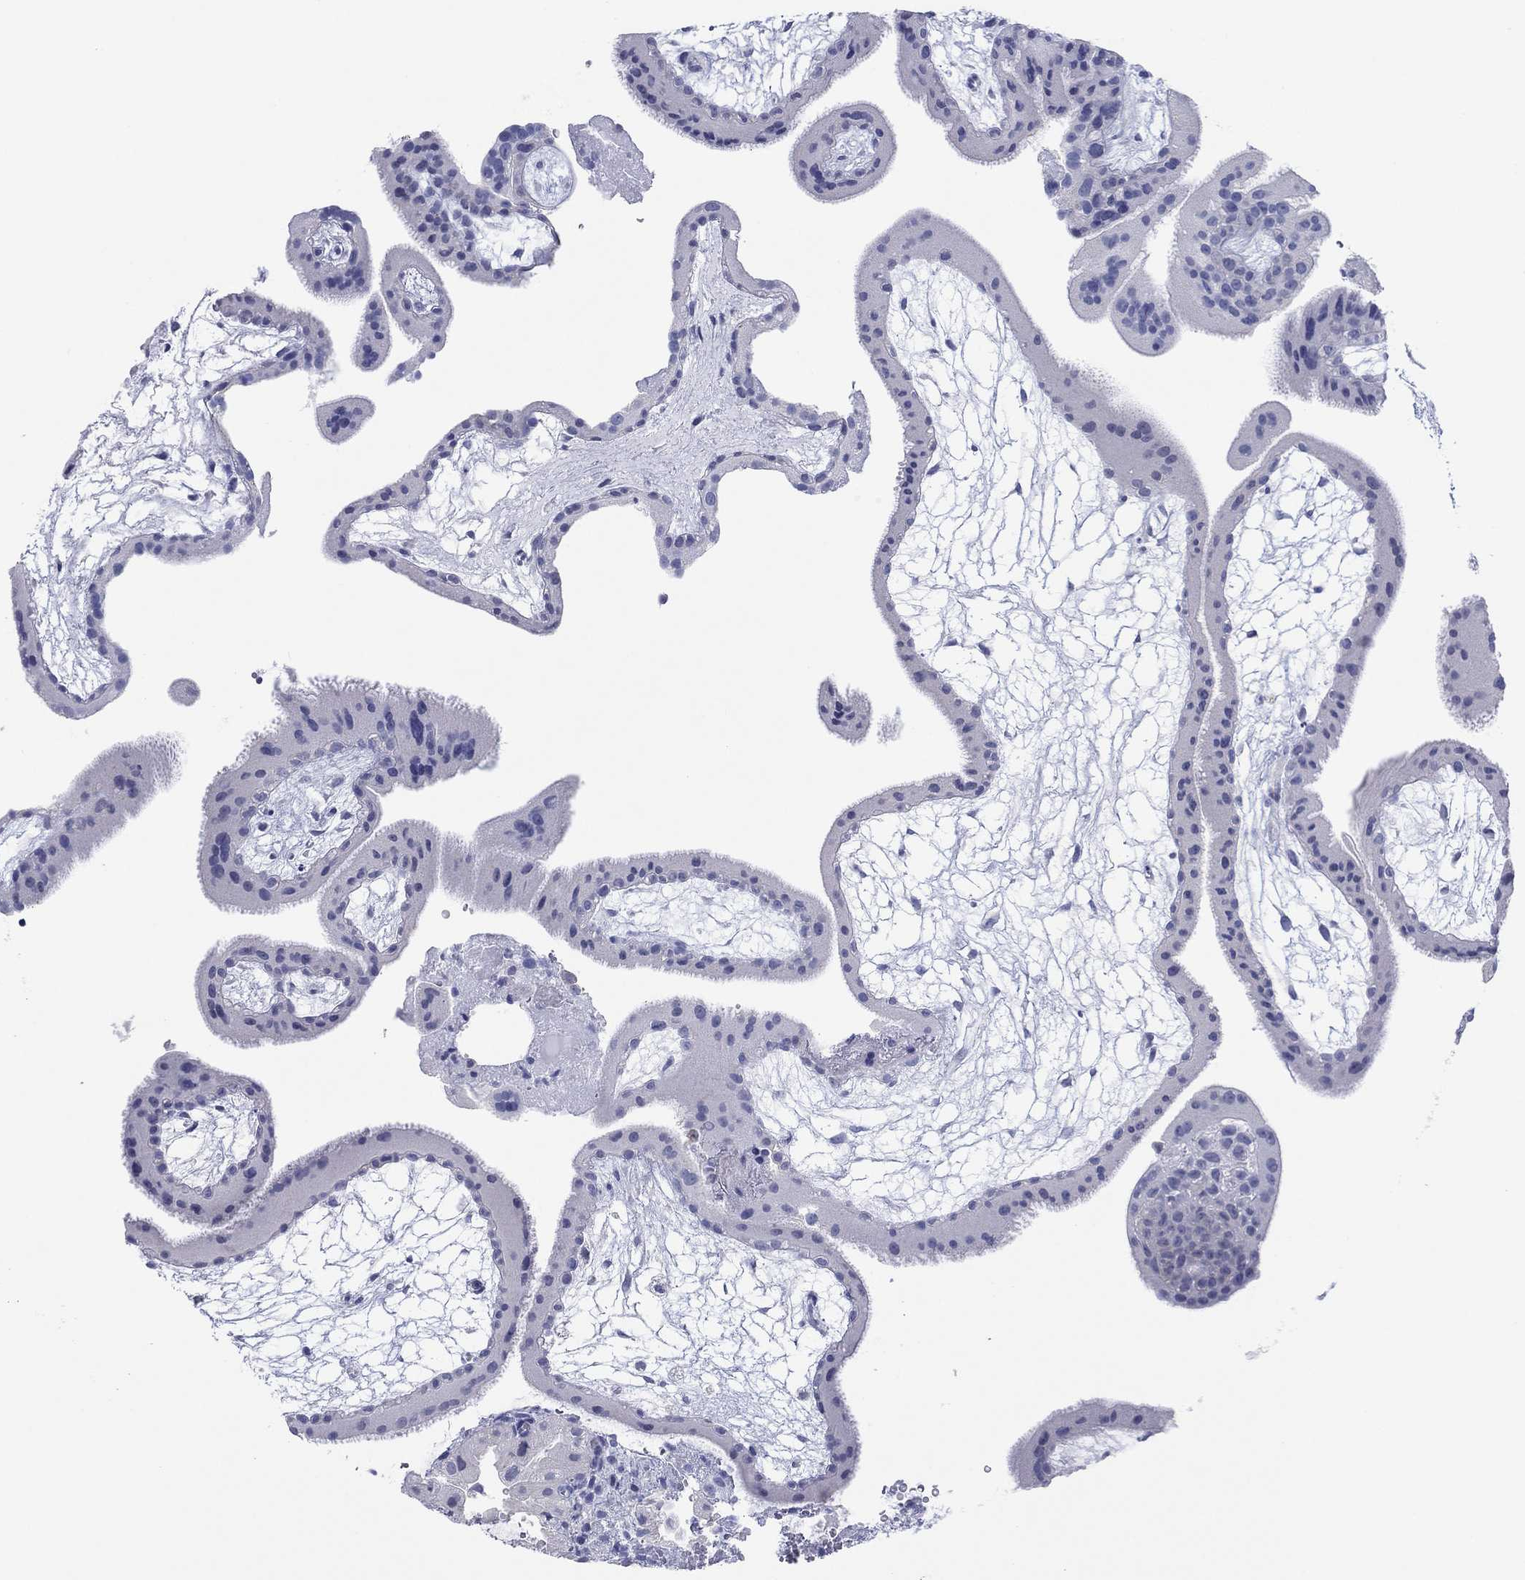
{"staining": {"intensity": "negative", "quantity": "none", "location": "none"}, "tissue": "placenta", "cell_type": "Decidual cells", "image_type": "normal", "snomed": [{"axis": "morphology", "description": "Normal tissue, NOS"}, {"axis": "topography", "description": "Placenta"}], "caption": "Immunohistochemistry (IHC) histopathology image of unremarkable human placenta stained for a protein (brown), which shows no staining in decidual cells. Brightfield microscopy of IHC stained with DAB (brown) and hematoxylin (blue), captured at high magnification.", "gene": "MAGEB6", "patient": {"sex": "female", "age": 19}}